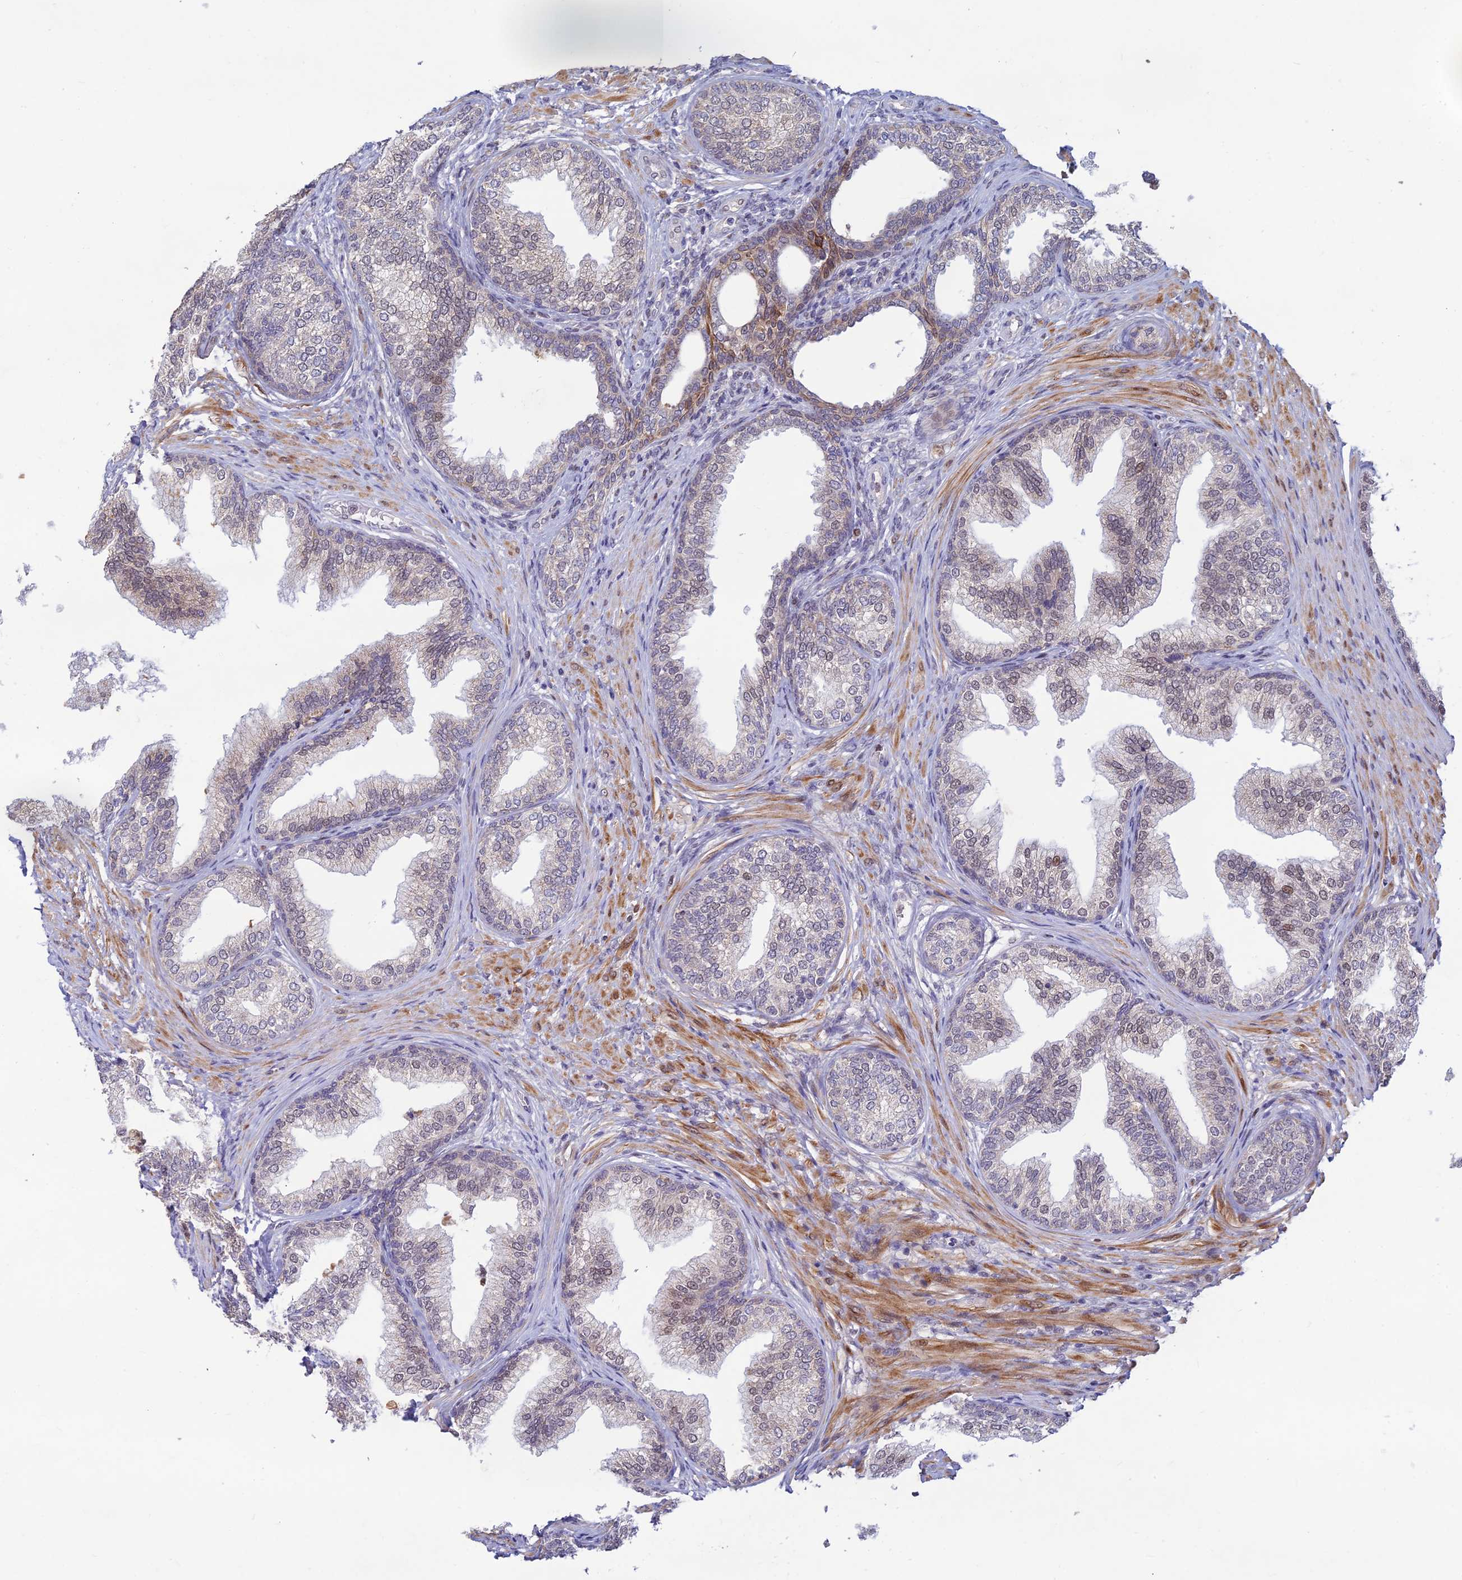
{"staining": {"intensity": "weak", "quantity": "25%-75%", "location": "cytoplasmic/membranous,nuclear"}, "tissue": "prostate", "cell_type": "Glandular cells", "image_type": "normal", "snomed": [{"axis": "morphology", "description": "Normal tissue, NOS"}, {"axis": "topography", "description": "Prostate"}], "caption": "Brown immunohistochemical staining in unremarkable prostate shows weak cytoplasmic/membranous,nuclear expression in about 25%-75% of glandular cells.", "gene": "FASTKD5", "patient": {"sex": "male", "age": 76}}